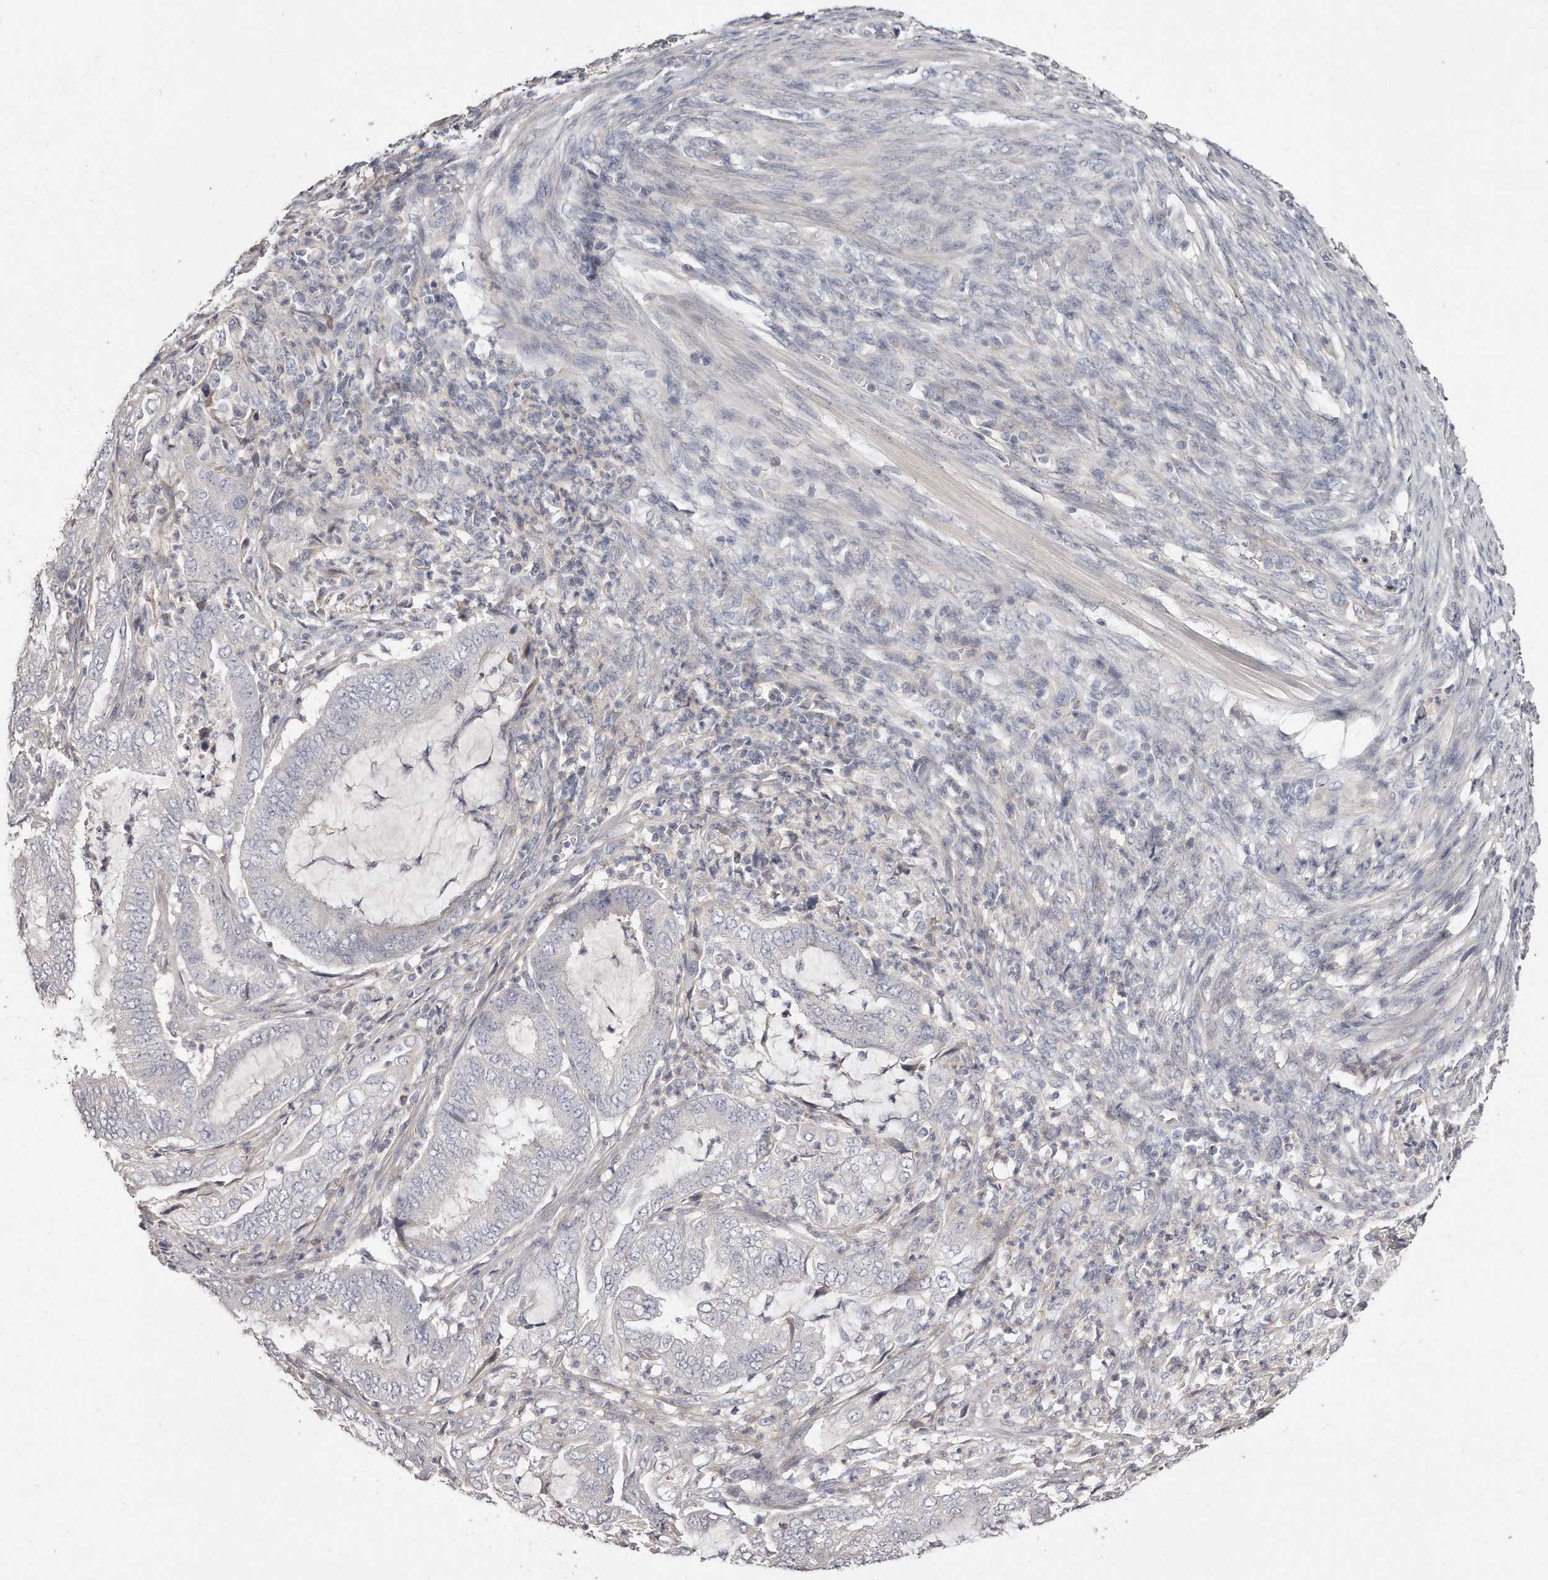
{"staining": {"intensity": "negative", "quantity": "none", "location": "none"}, "tissue": "endometrial cancer", "cell_type": "Tumor cells", "image_type": "cancer", "snomed": [{"axis": "morphology", "description": "Adenocarcinoma, NOS"}, {"axis": "topography", "description": "Endometrium"}], "caption": "This is a photomicrograph of immunohistochemistry staining of endometrial cancer (adenocarcinoma), which shows no expression in tumor cells. (Brightfield microscopy of DAB (3,3'-diaminobenzidine) immunohistochemistry at high magnification).", "gene": "TTLL4", "patient": {"sex": "female", "age": 51}}